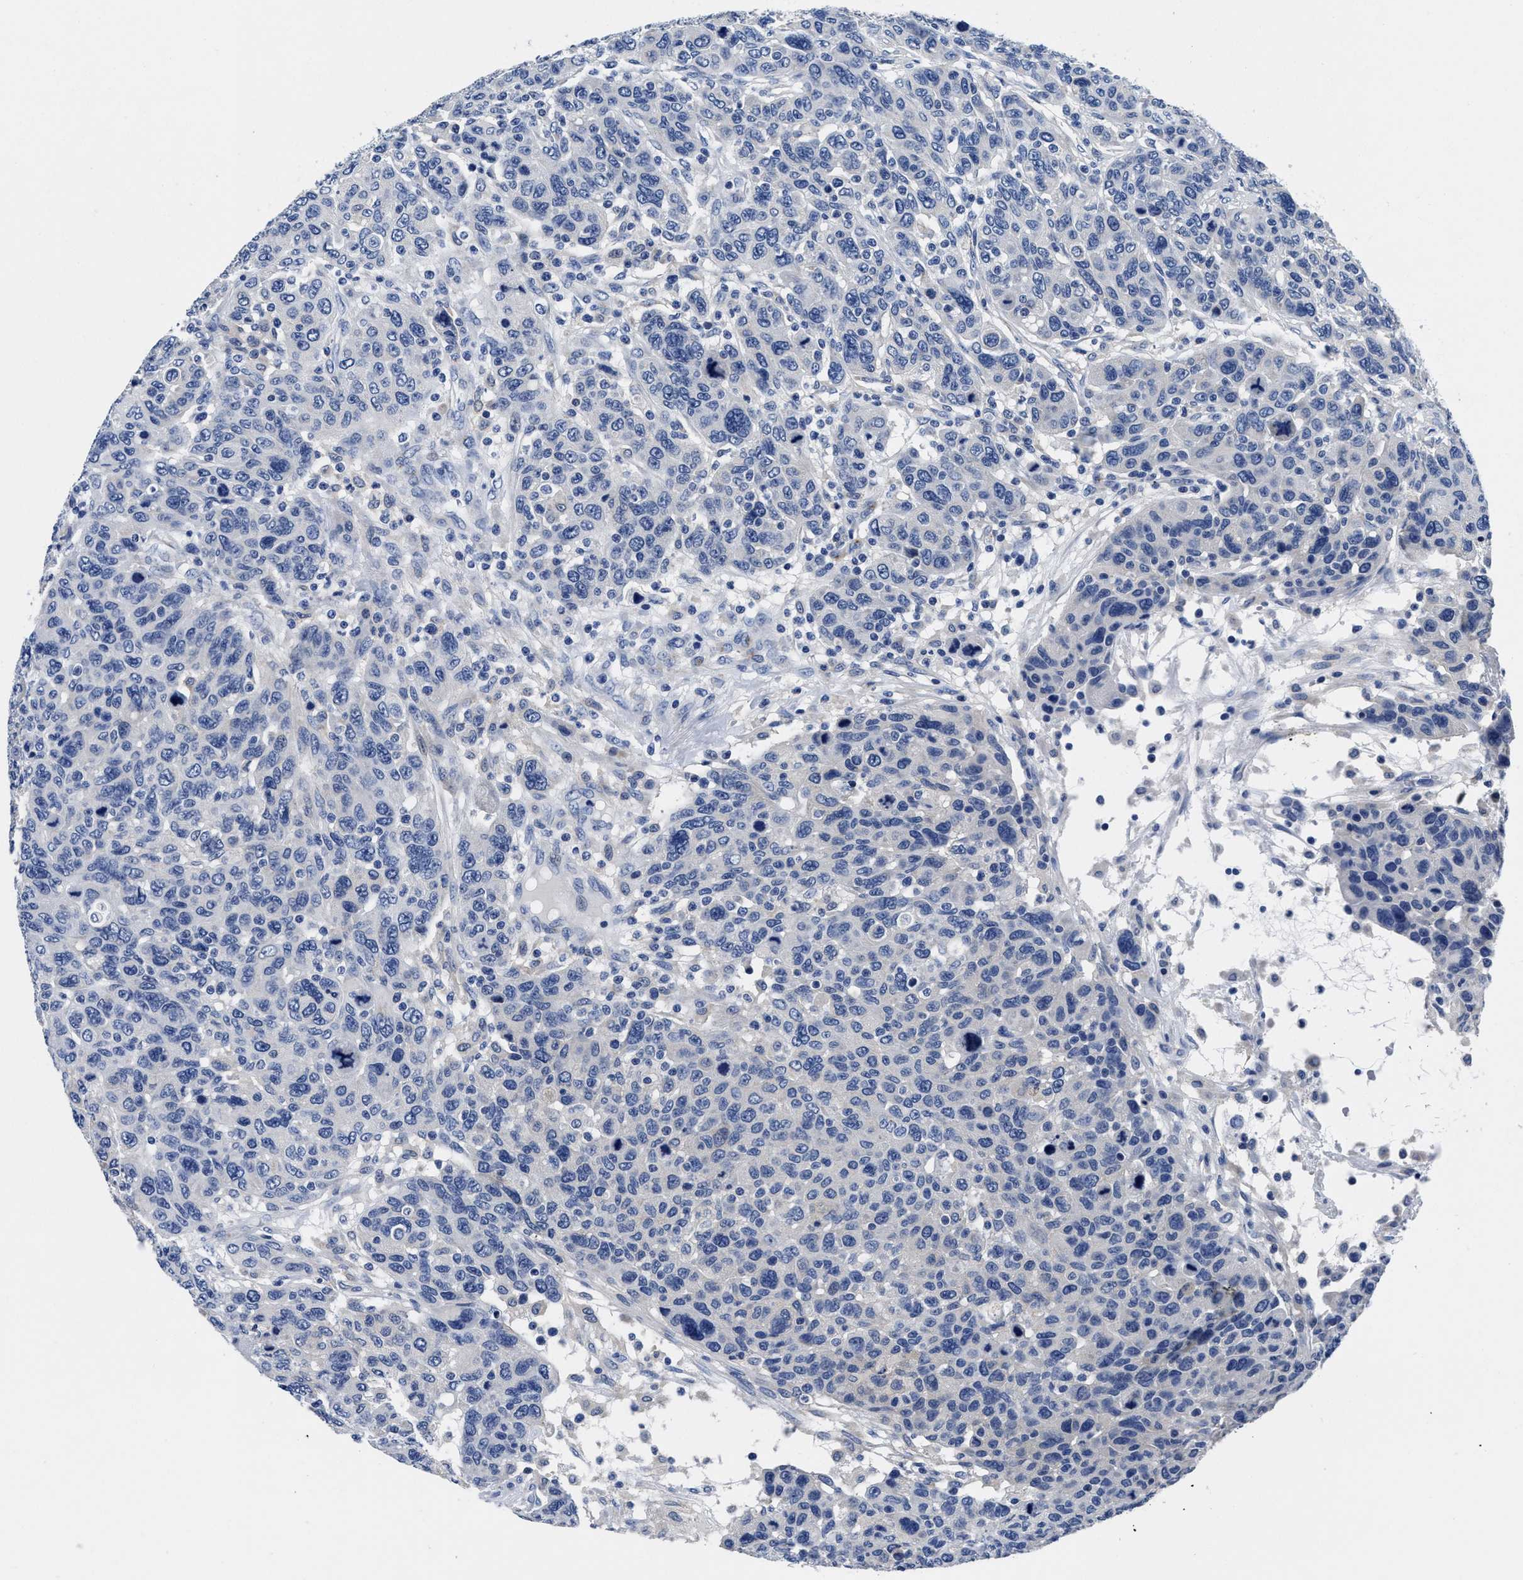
{"staining": {"intensity": "negative", "quantity": "none", "location": "none"}, "tissue": "breast cancer", "cell_type": "Tumor cells", "image_type": "cancer", "snomed": [{"axis": "morphology", "description": "Duct carcinoma"}, {"axis": "topography", "description": "Breast"}], "caption": "High power microscopy histopathology image of an immunohistochemistry (IHC) image of breast infiltrating ductal carcinoma, revealing no significant staining in tumor cells. (IHC, brightfield microscopy, high magnification).", "gene": "SLC35F1", "patient": {"sex": "female", "age": 37}}